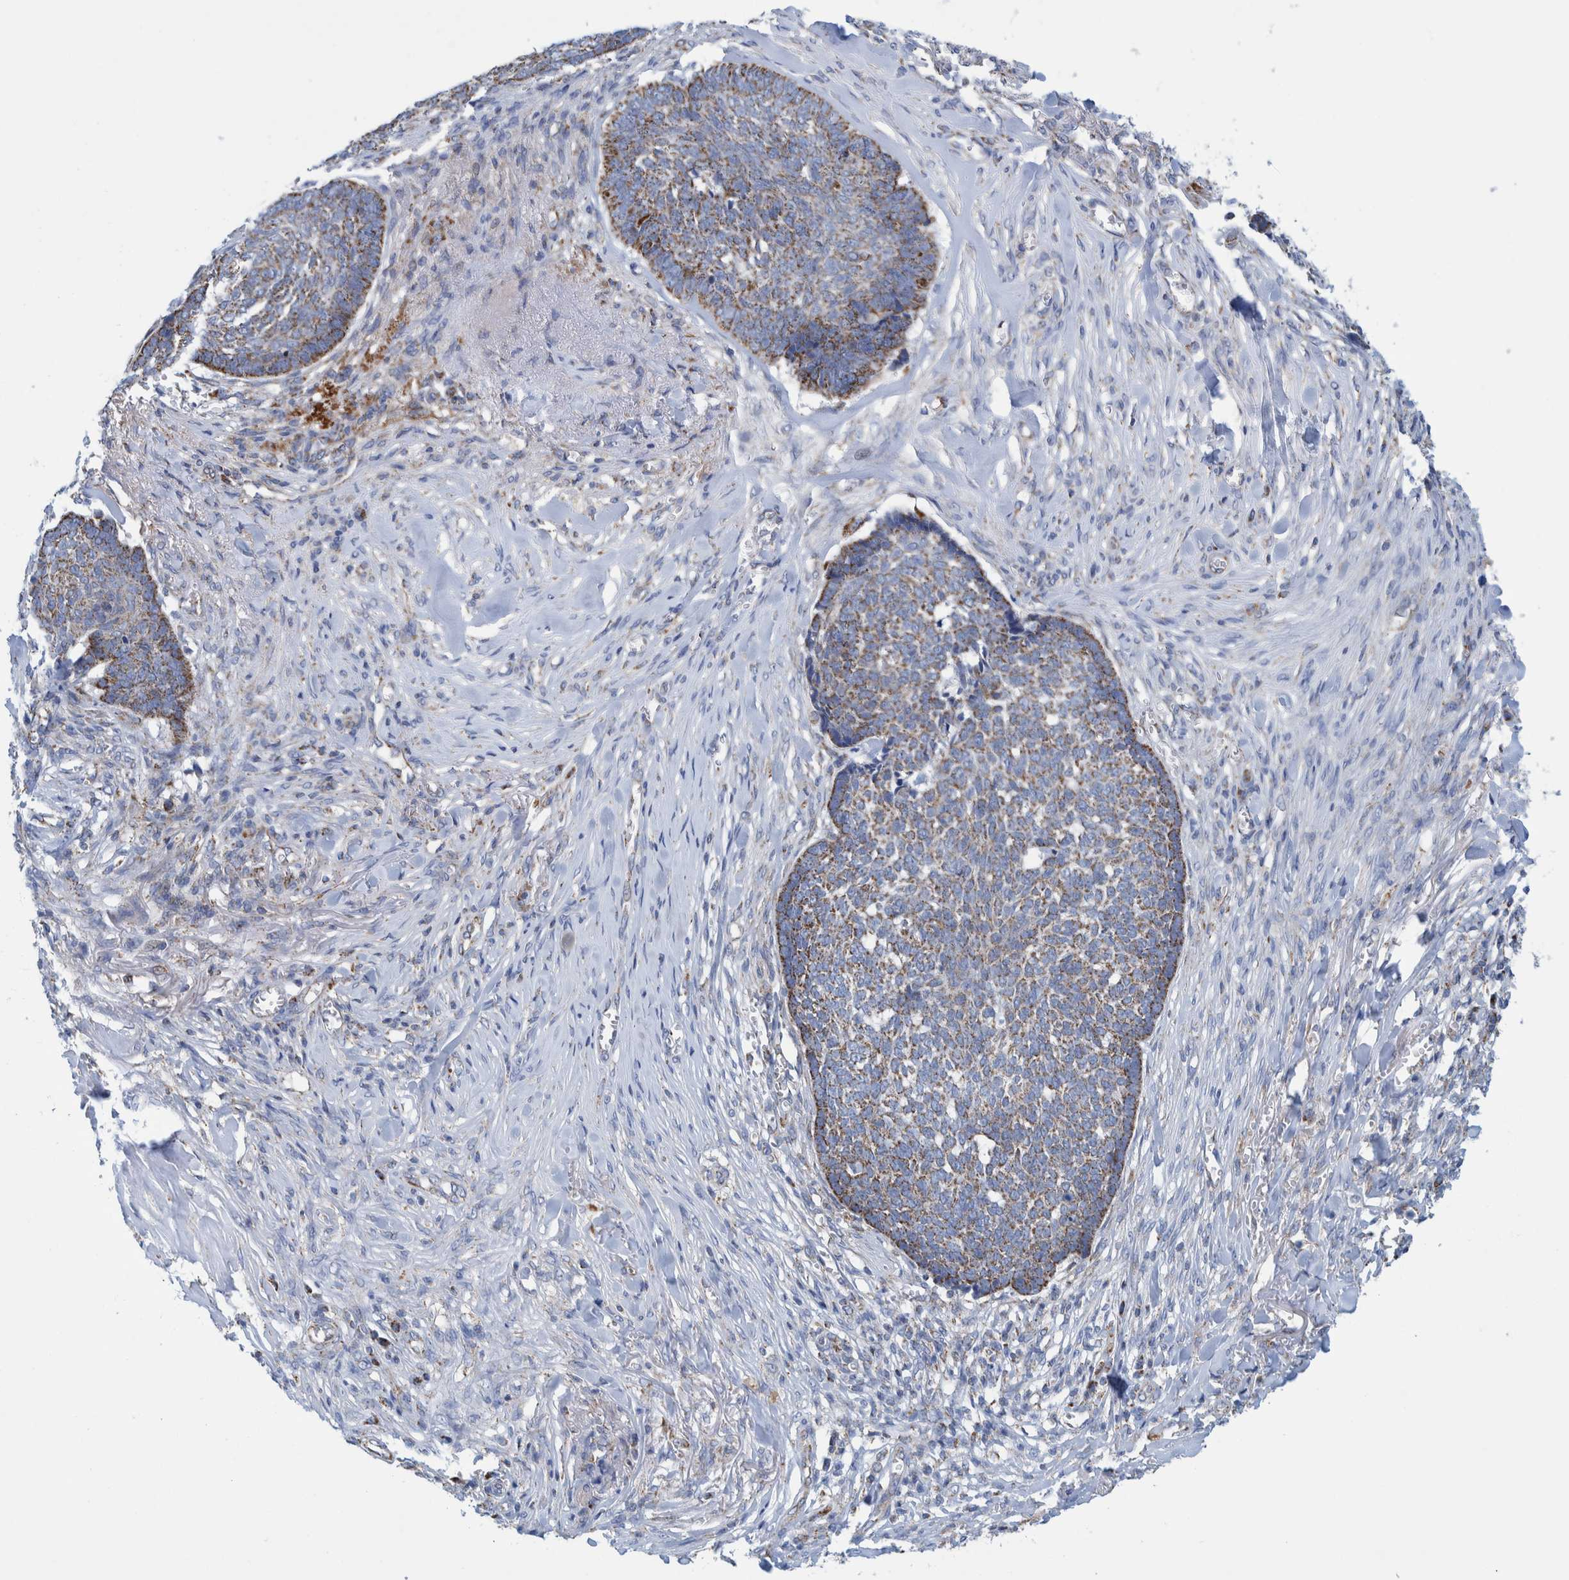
{"staining": {"intensity": "moderate", "quantity": "25%-75%", "location": "cytoplasmic/membranous"}, "tissue": "skin cancer", "cell_type": "Tumor cells", "image_type": "cancer", "snomed": [{"axis": "morphology", "description": "Basal cell carcinoma"}, {"axis": "topography", "description": "Skin"}], "caption": "A micrograph showing moderate cytoplasmic/membranous positivity in about 25%-75% of tumor cells in skin cancer (basal cell carcinoma), as visualized by brown immunohistochemical staining.", "gene": "MRPS7", "patient": {"sex": "male", "age": 84}}